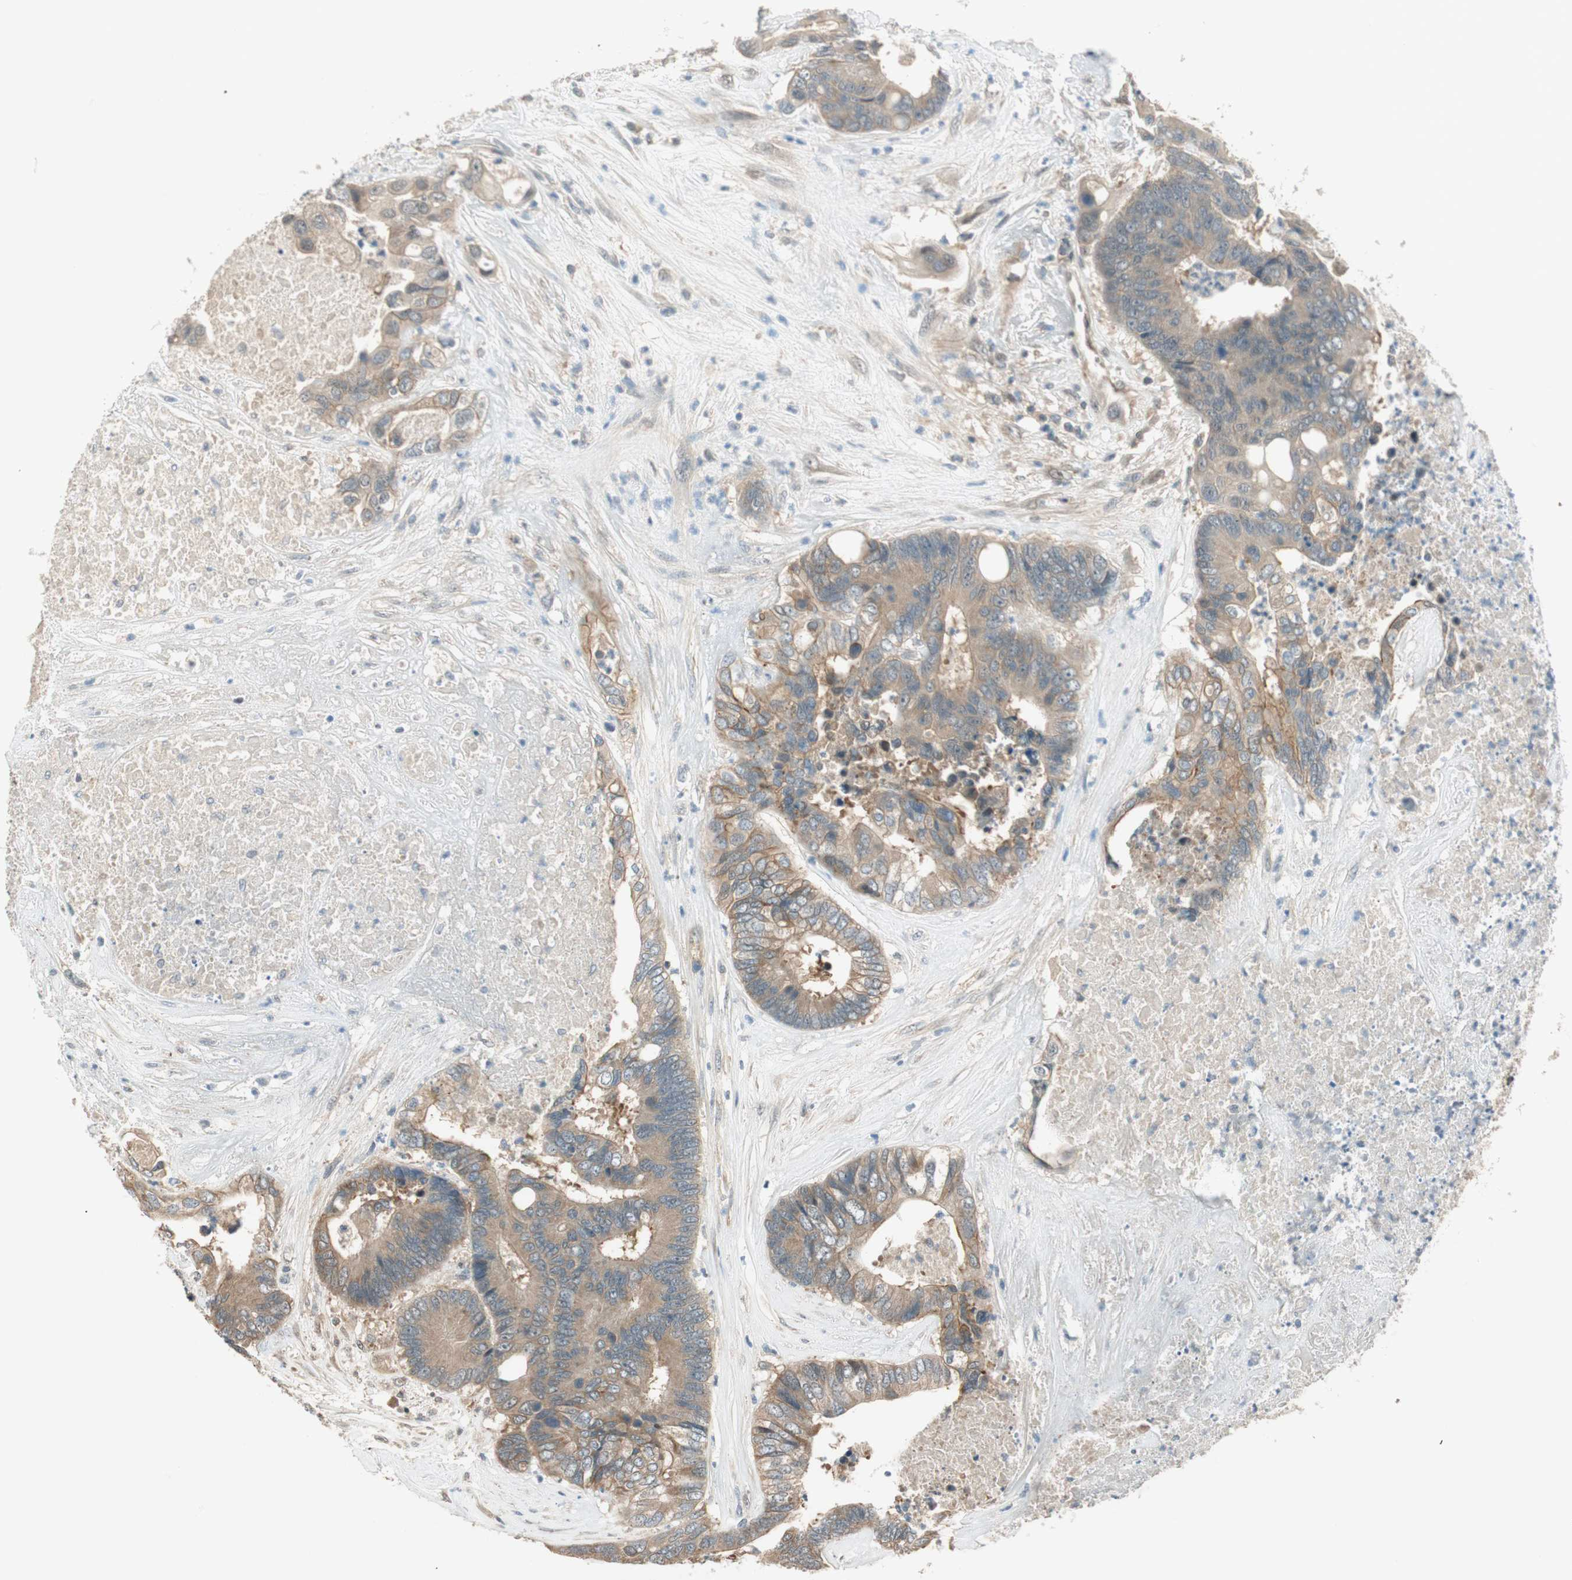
{"staining": {"intensity": "moderate", "quantity": ">75%", "location": "cytoplasmic/membranous"}, "tissue": "colorectal cancer", "cell_type": "Tumor cells", "image_type": "cancer", "snomed": [{"axis": "morphology", "description": "Adenocarcinoma, NOS"}, {"axis": "topography", "description": "Rectum"}], "caption": "Immunohistochemistry (IHC) micrograph of human colorectal cancer (adenocarcinoma) stained for a protein (brown), which reveals medium levels of moderate cytoplasmic/membranous expression in about >75% of tumor cells.", "gene": "PSMD8", "patient": {"sex": "male", "age": 55}}